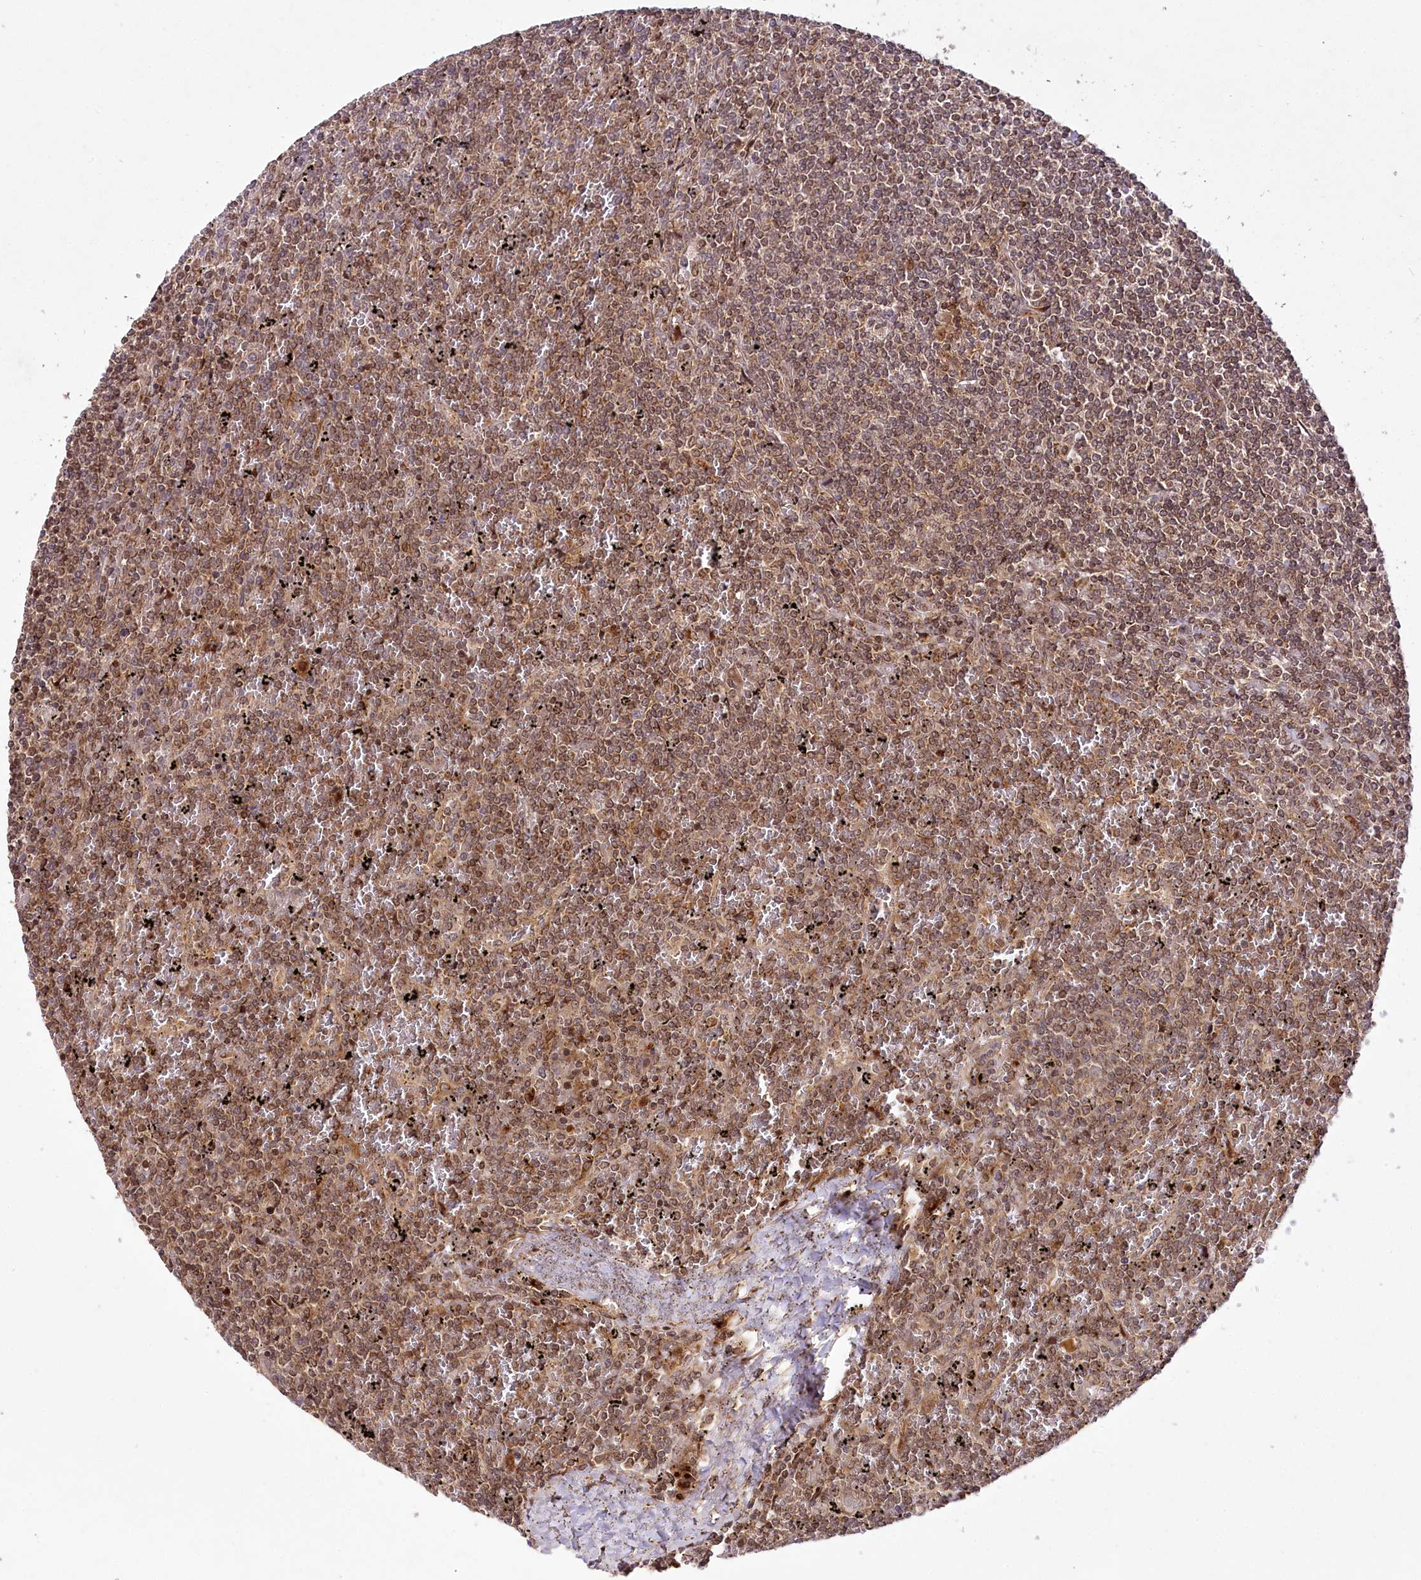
{"staining": {"intensity": "moderate", "quantity": ">75%", "location": "cytoplasmic/membranous,nuclear"}, "tissue": "lymphoma", "cell_type": "Tumor cells", "image_type": "cancer", "snomed": [{"axis": "morphology", "description": "Malignant lymphoma, non-Hodgkin's type, Low grade"}, {"axis": "topography", "description": "Spleen"}], "caption": "Immunohistochemical staining of malignant lymphoma, non-Hodgkin's type (low-grade) exhibits medium levels of moderate cytoplasmic/membranous and nuclear positivity in approximately >75% of tumor cells.", "gene": "COPG1", "patient": {"sex": "female", "age": 19}}